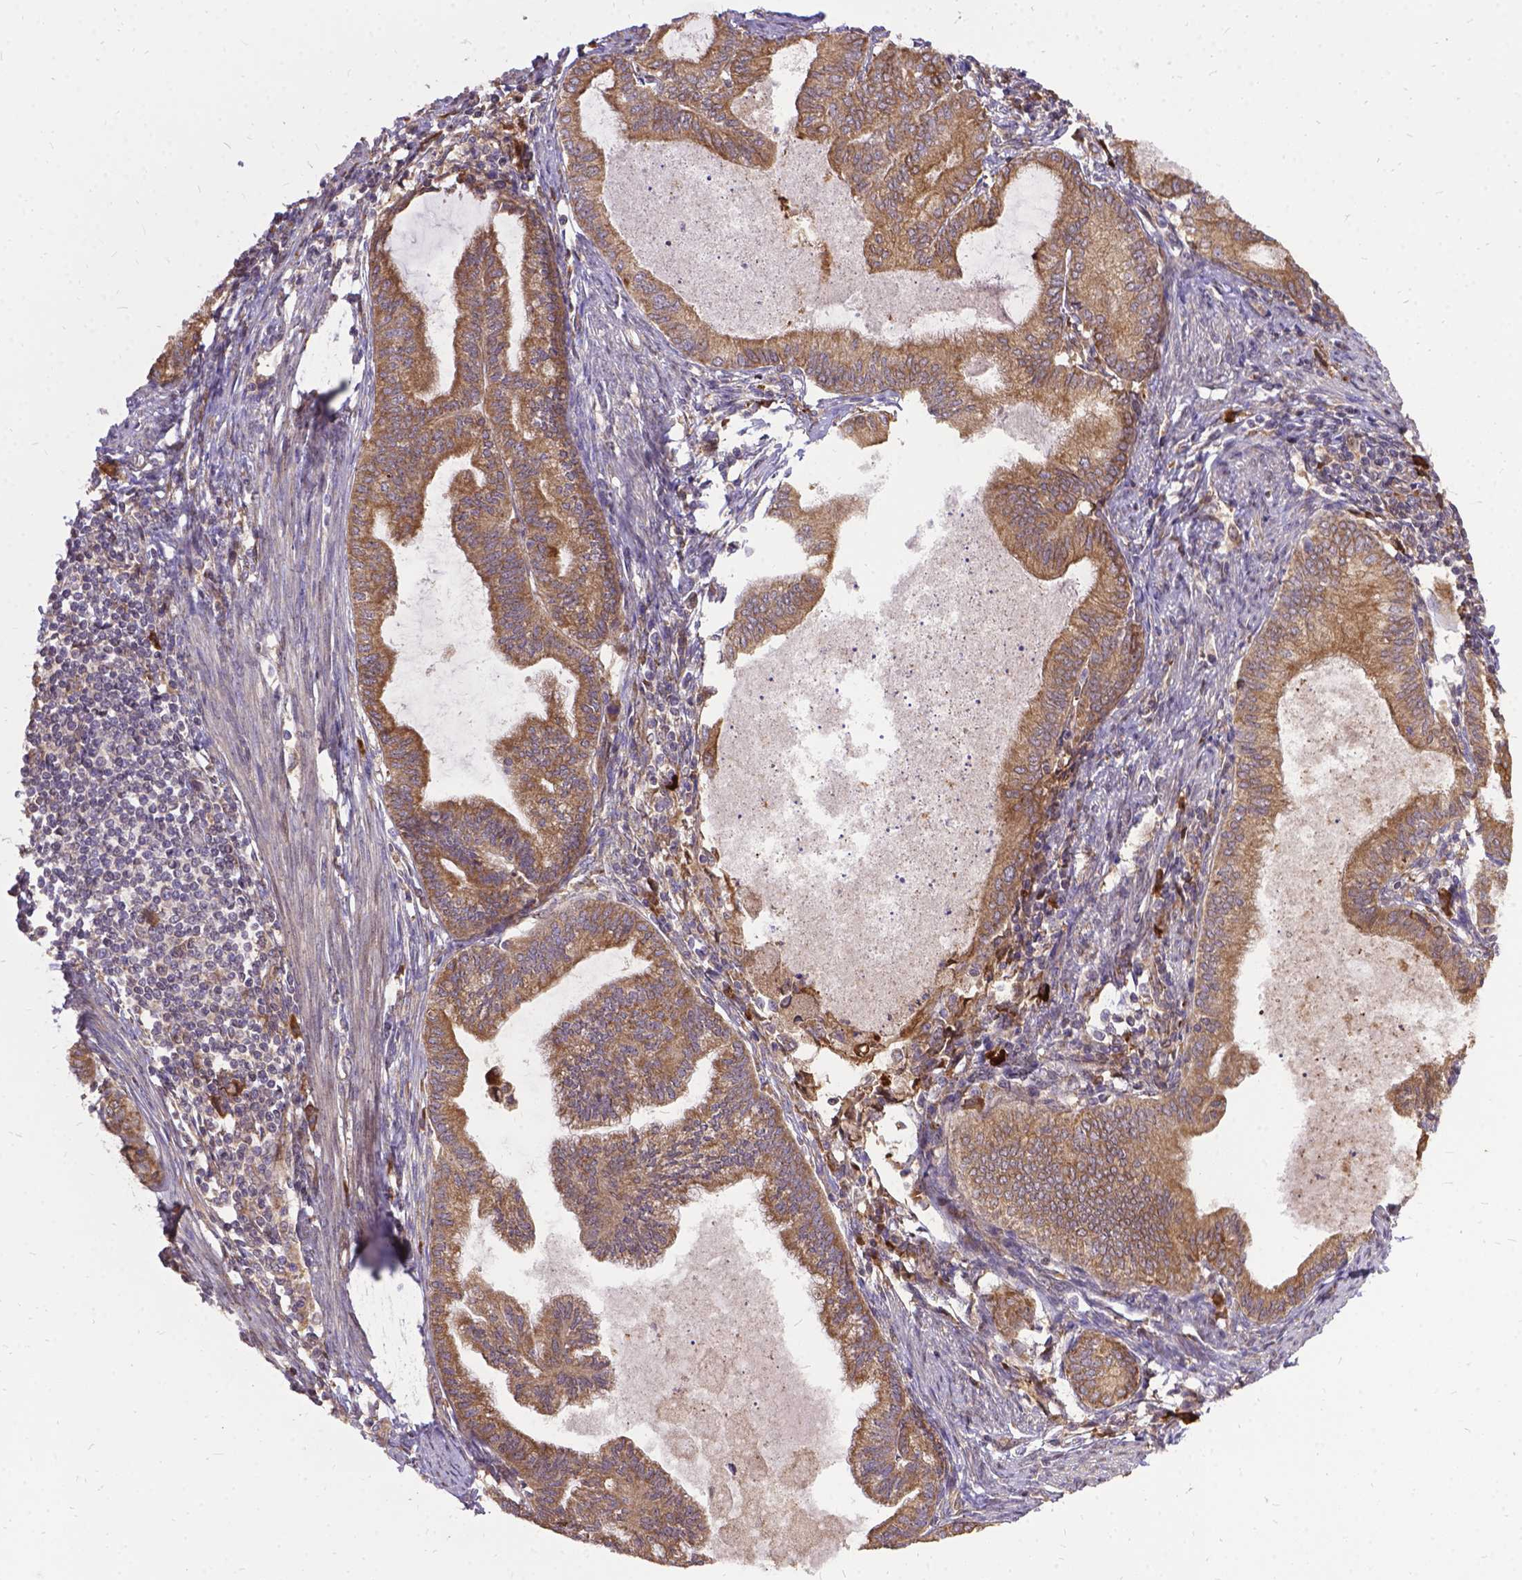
{"staining": {"intensity": "weak", "quantity": ">75%", "location": "cytoplasmic/membranous"}, "tissue": "endometrial cancer", "cell_type": "Tumor cells", "image_type": "cancer", "snomed": [{"axis": "morphology", "description": "Adenocarcinoma, NOS"}, {"axis": "topography", "description": "Endometrium"}], "caption": "Immunohistochemistry (IHC) image of neoplastic tissue: adenocarcinoma (endometrial) stained using immunohistochemistry (IHC) reveals low levels of weak protein expression localized specifically in the cytoplasmic/membranous of tumor cells, appearing as a cytoplasmic/membranous brown color.", "gene": "DENND6A", "patient": {"sex": "female", "age": 86}}